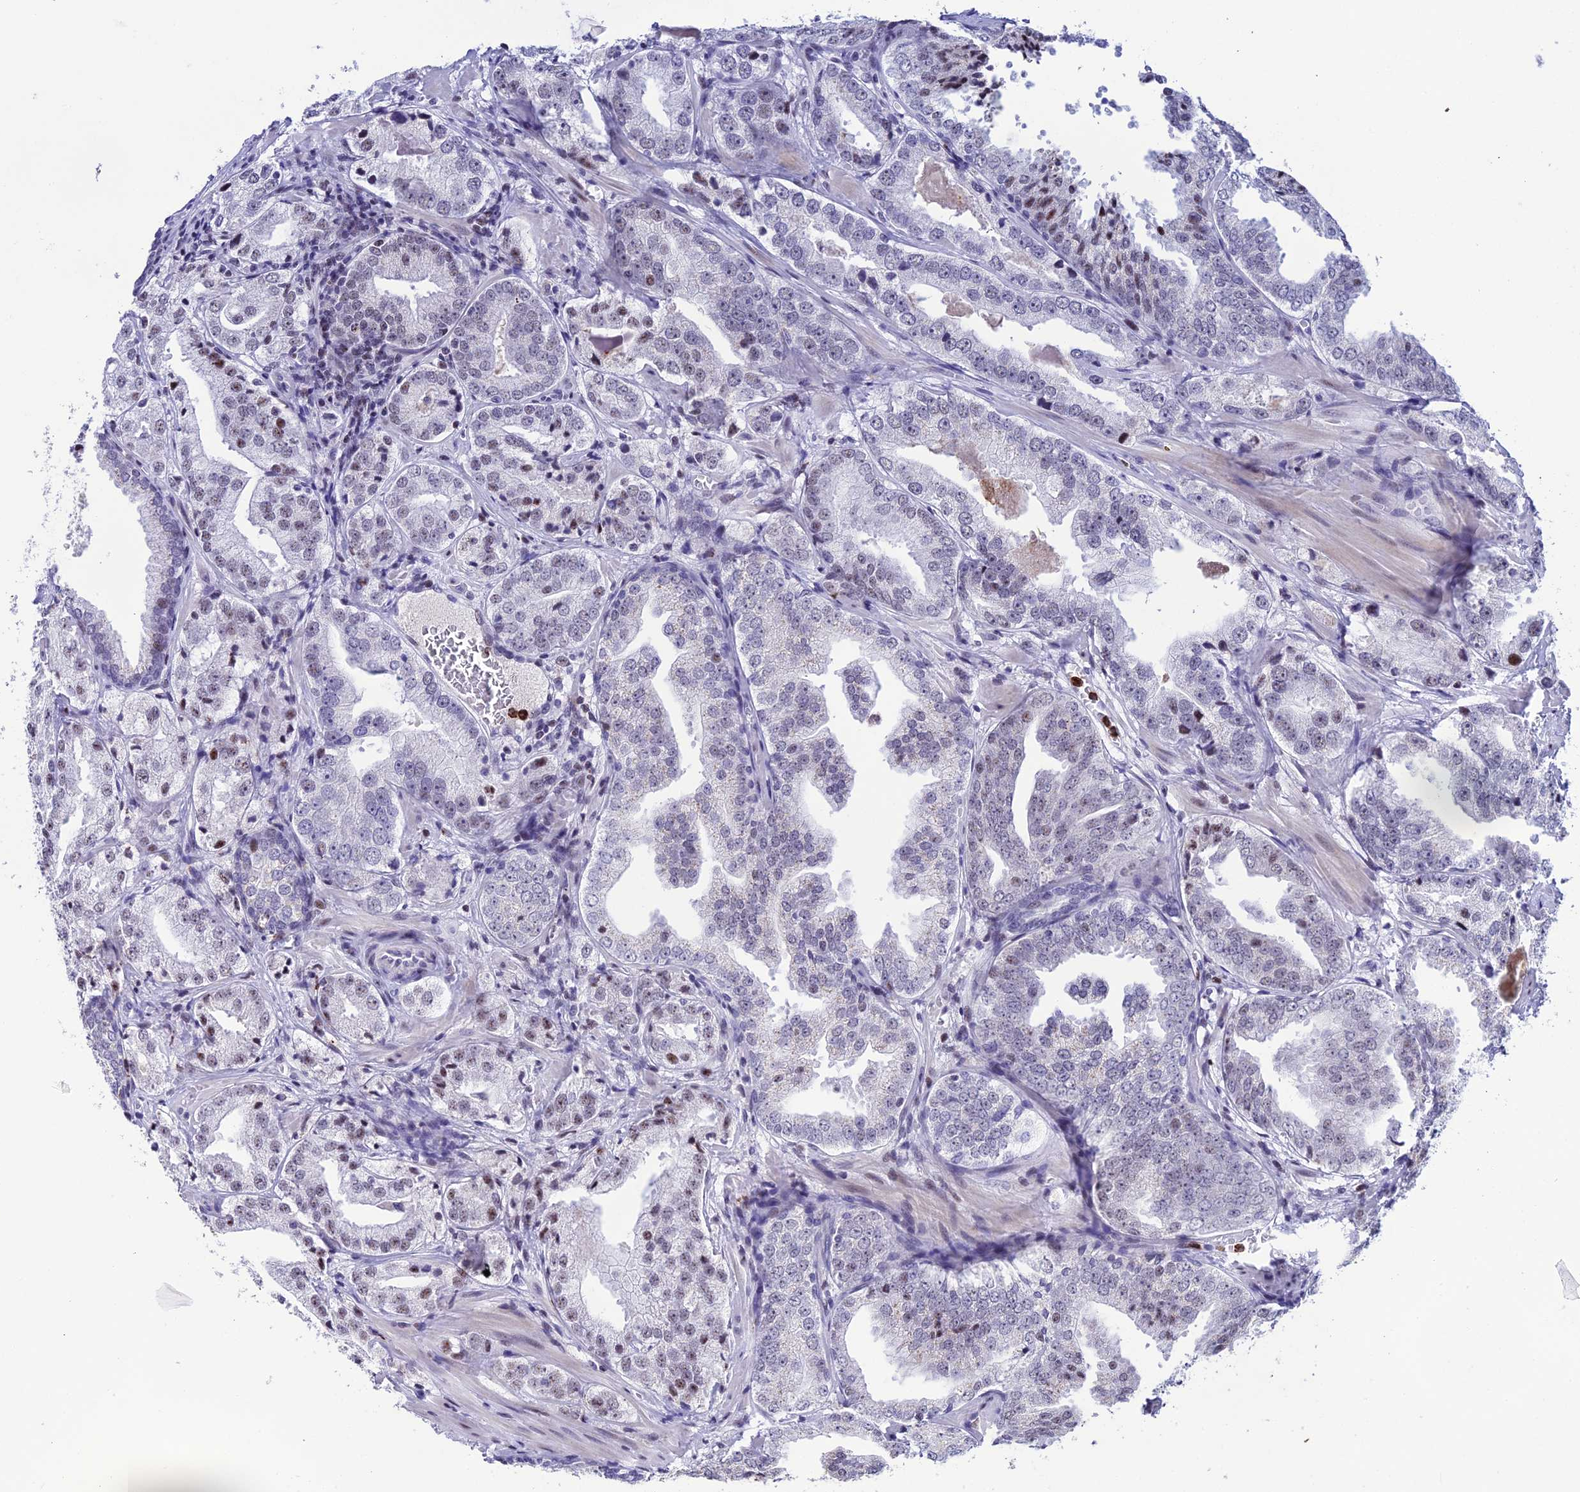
{"staining": {"intensity": "moderate", "quantity": "<25%", "location": "nuclear"}, "tissue": "prostate cancer", "cell_type": "Tumor cells", "image_type": "cancer", "snomed": [{"axis": "morphology", "description": "Adenocarcinoma, Low grade"}, {"axis": "topography", "description": "Prostate"}], "caption": "A brown stain shows moderate nuclear positivity of a protein in human prostate cancer (adenocarcinoma (low-grade)) tumor cells.", "gene": "MFSD2B", "patient": {"sex": "male", "age": 60}}